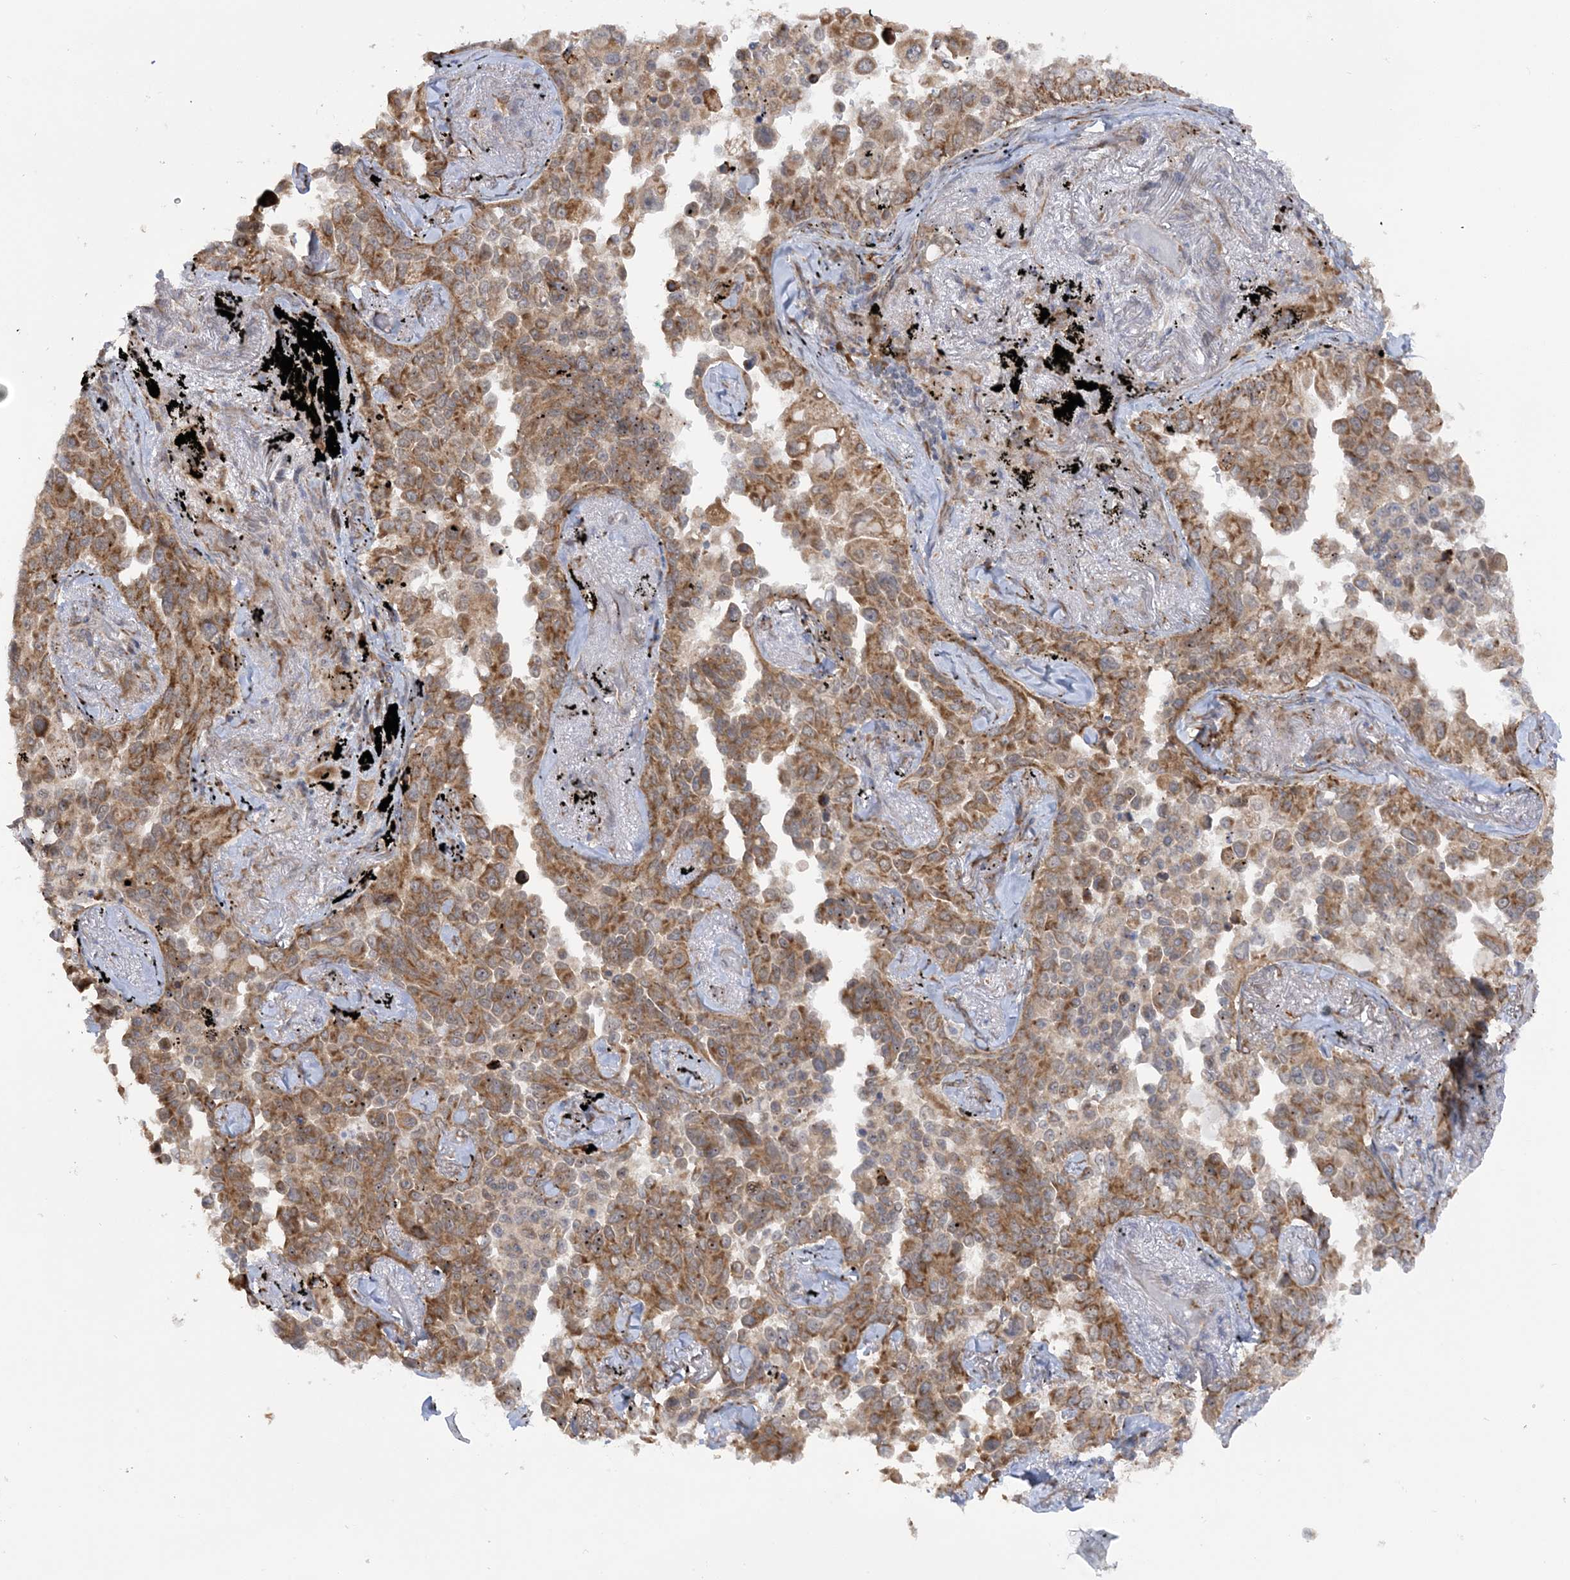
{"staining": {"intensity": "moderate", "quantity": ">75%", "location": "cytoplasmic/membranous"}, "tissue": "lung cancer", "cell_type": "Tumor cells", "image_type": "cancer", "snomed": [{"axis": "morphology", "description": "Adenocarcinoma, NOS"}, {"axis": "topography", "description": "Lung"}], "caption": "This is a photomicrograph of immunohistochemistry staining of adenocarcinoma (lung), which shows moderate positivity in the cytoplasmic/membranous of tumor cells.", "gene": "MRPL47", "patient": {"sex": "female", "age": 67}}